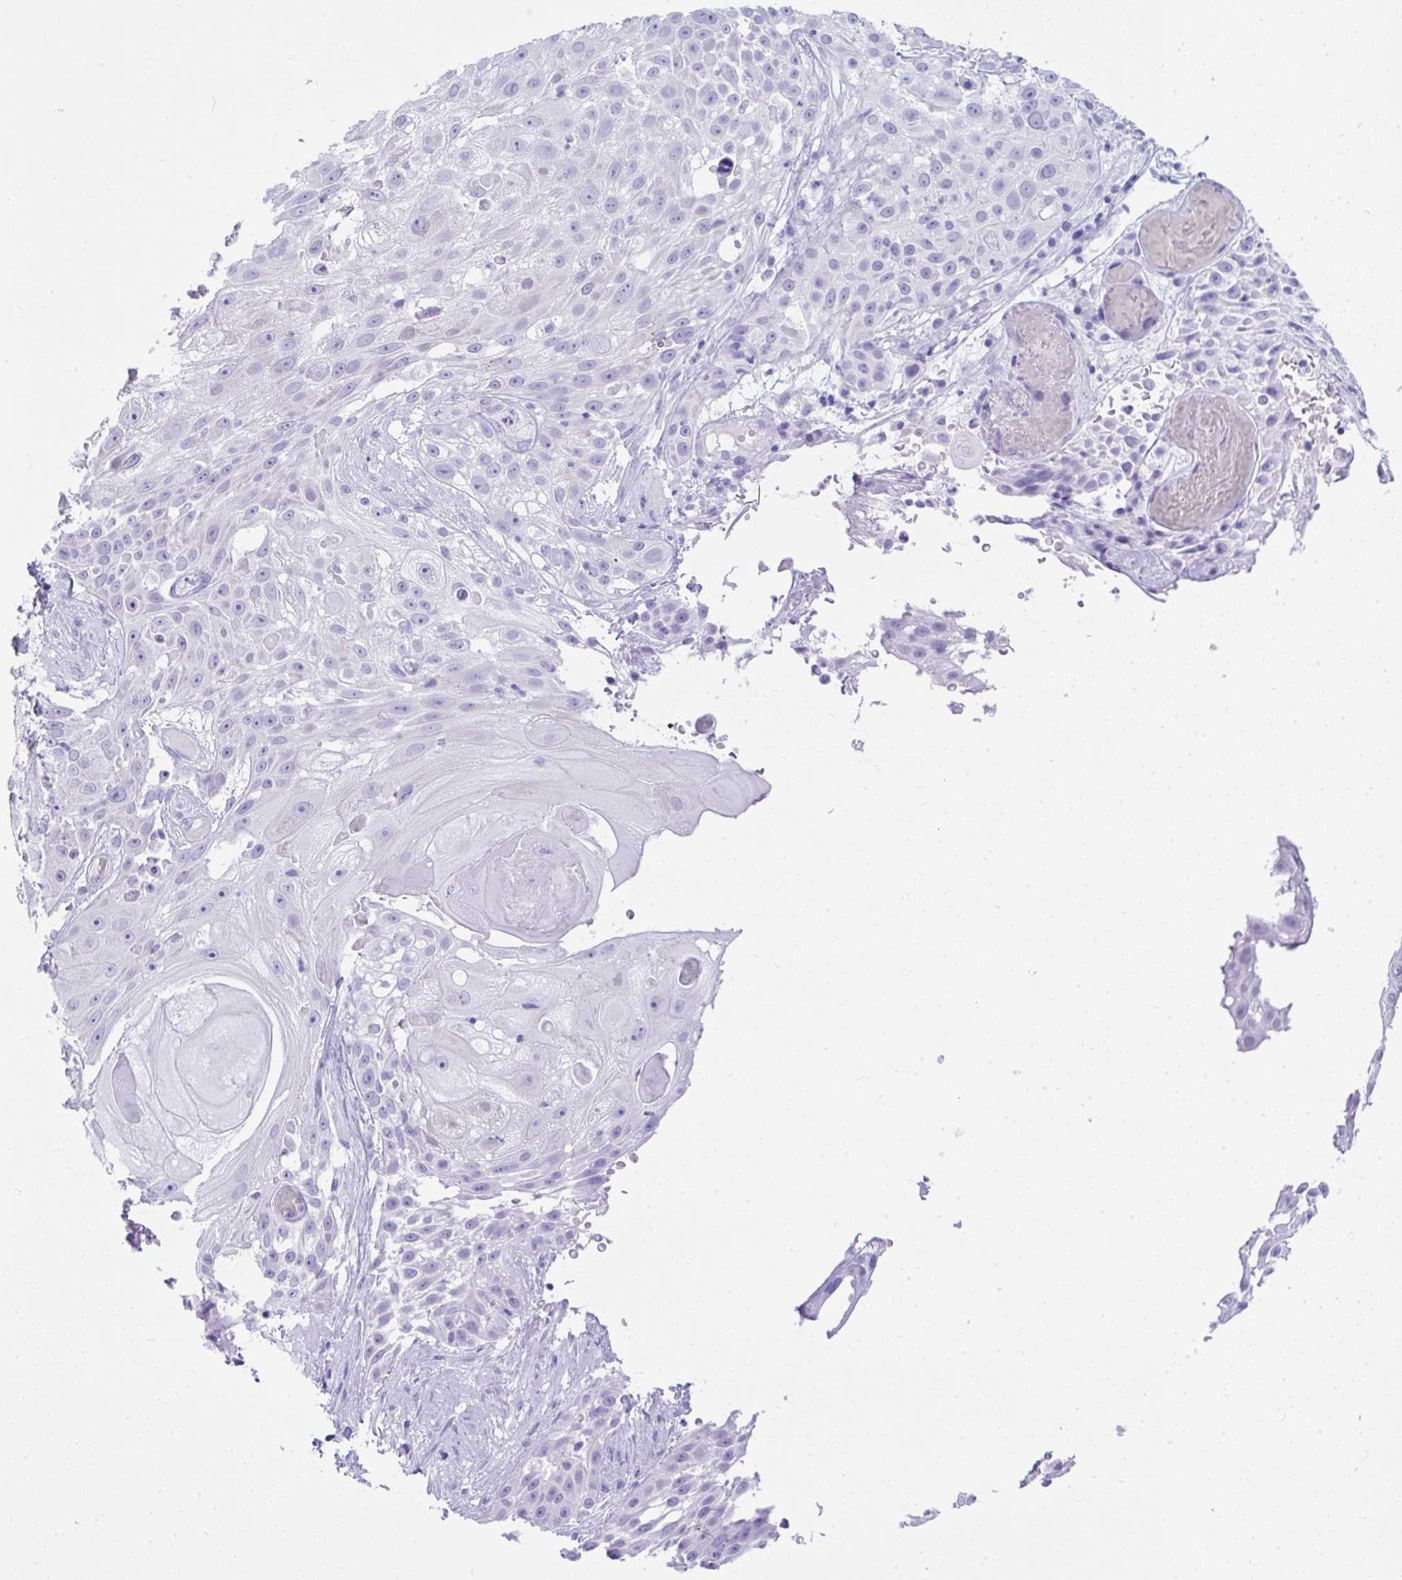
{"staining": {"intensity": "negative", "quantity": "none", "location": "none"}, "tissue": "skin cancer", "cell_type": "Tumor cells", "image_type": "cancer", "snomed": [{"axis": "morphology", "description": "Squamous cell carcinoma, NOS"}, {"axis": "topography", "description": "Skin"}], "caption": "IHC micrograph of human skin cancer (squamous cell carcinoma) stained for a protein (brown), which shows no positivity in tumor cells.", "gene": "PSCA", "patient": {"sex": "female", "age": 86}}